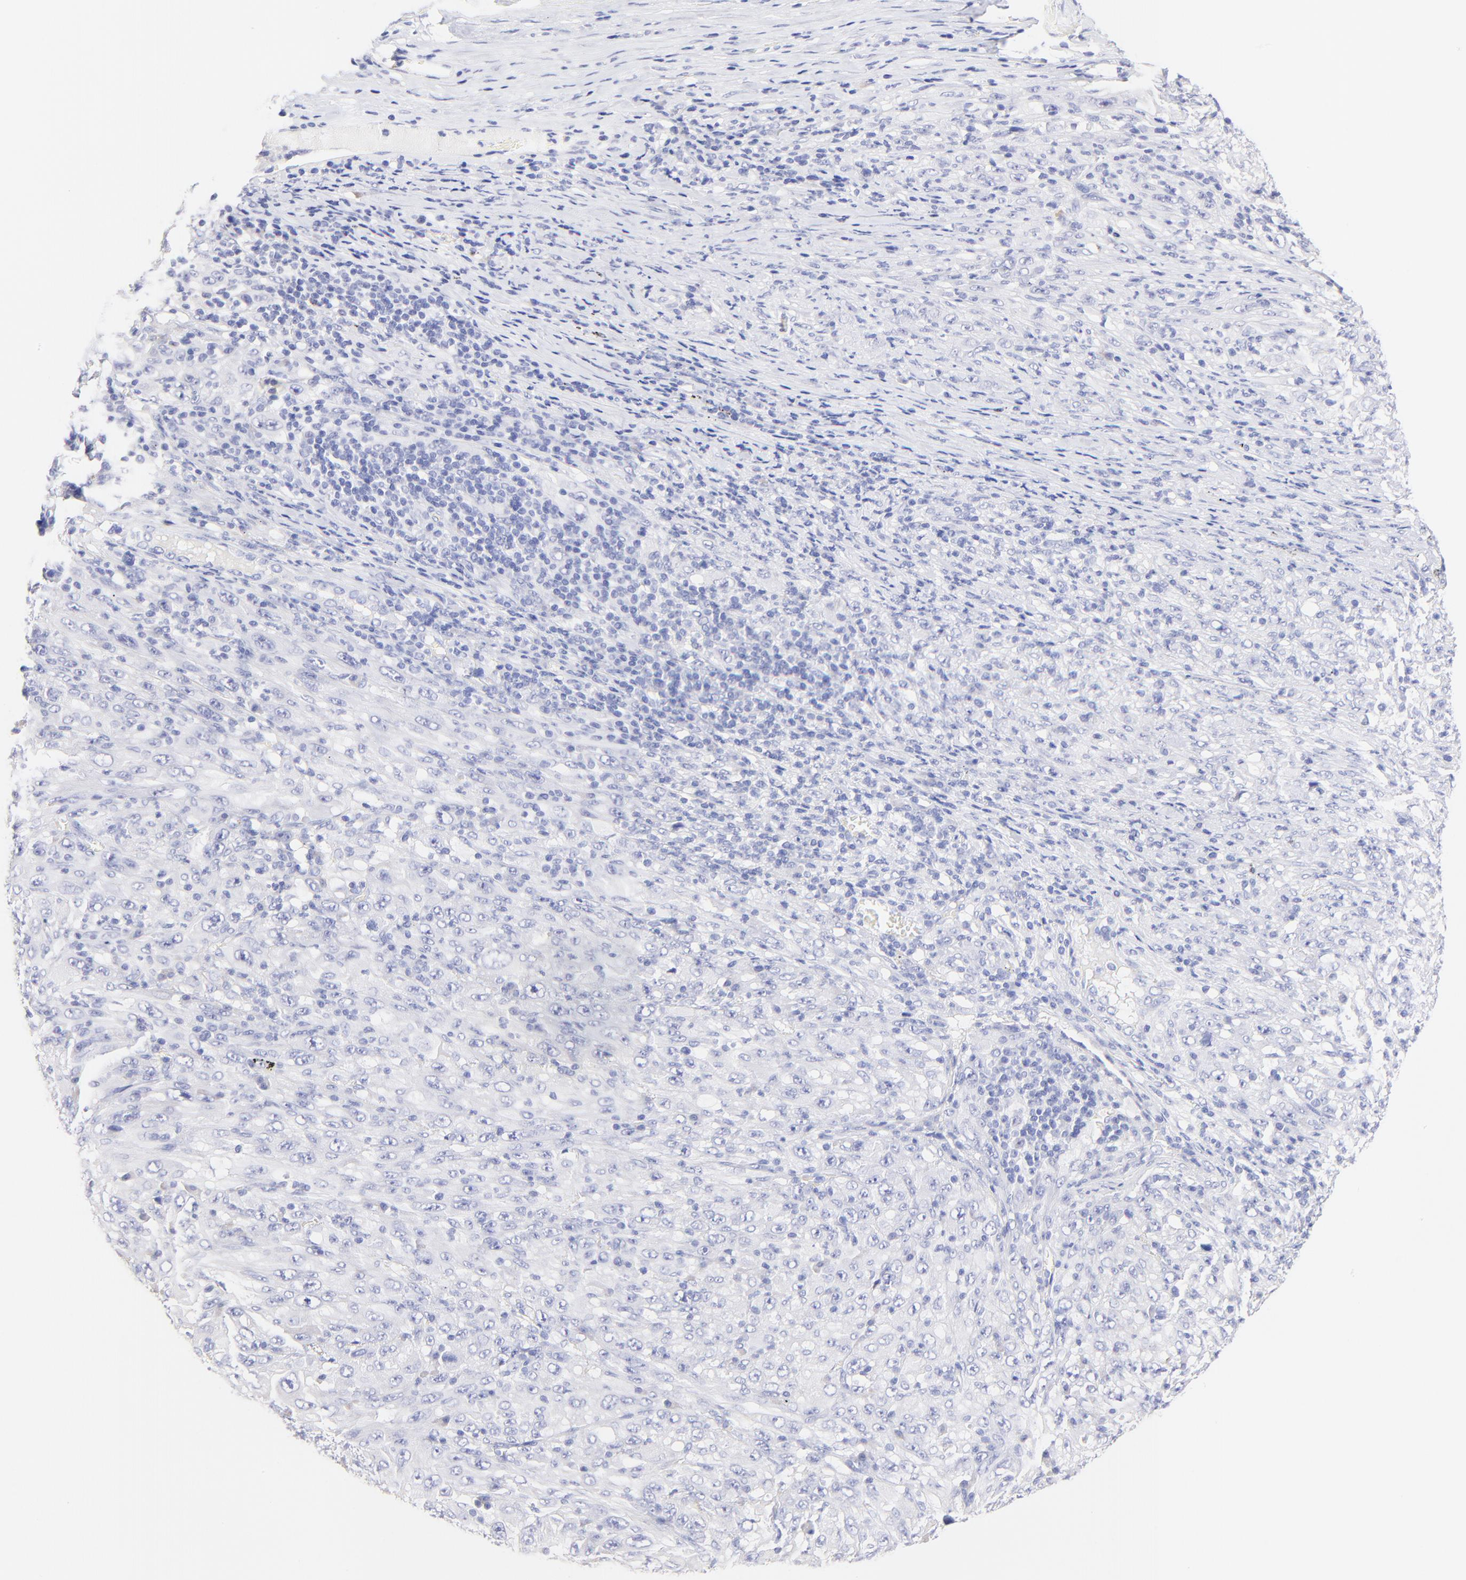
{"staining": {"intensity": "negative", "quantity": "none", "location": "none"}, "tissue": "melanoma", "cell_type": "Tumor cells", "image_type": "cancer", "snomed": [{"axis": "morphology", "description": "Malignant melanoma, Metastatic site"}, {"axis": "topography", "description": "Skin"}], "caption": "A photomicrograph of human malignant melanoma (metastatic site) is negative for staining in tumor cells.", "gene": "RAB3A", "patient": {"sex": "female", "age": 56}}